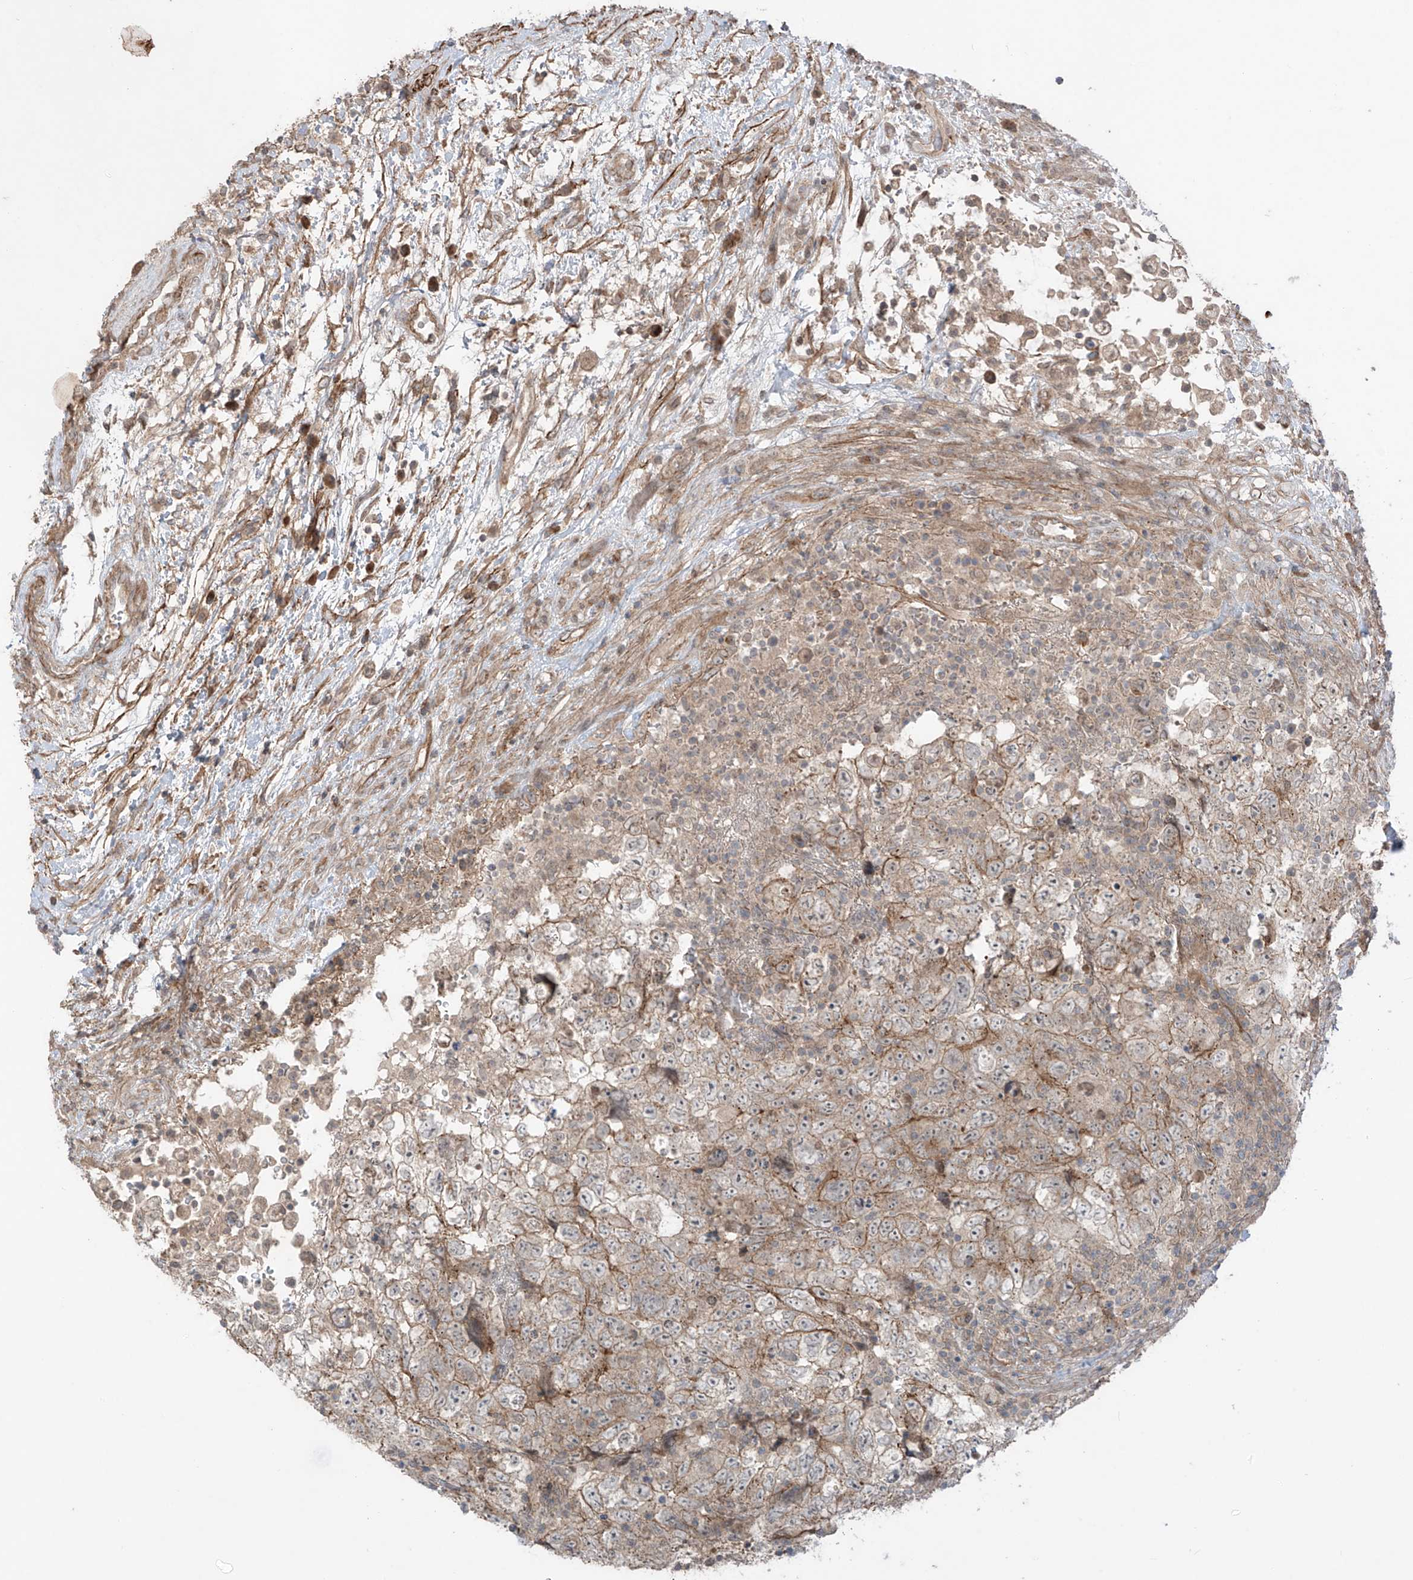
{"staining": {"intensity": "weak", "quantity": ">75%", "location": "cytoplasmic/membranous"}, "tissue": "testis cancer", "cell_type": "Tumor cells", "image_type": "cancer", "snomed": [{"axis": "morphology", "description": "Carcinoma, Embryonal, NOS"}, {"axis": "topography", "description": "Testis"}], "caption": "A brown stain highlights weak cytoplasmic/membranous staining of a protein in human embryonal carcinoma (testis) tumor cells. The staining is performed using DAB (3,3'-diaminobenzidine) brown chromogen to label protein expression. The nuclei are counter-stained blue using hematoxylin.", "gene": "LRRC74A", "patient": {"sex": "male", "age": 37}}